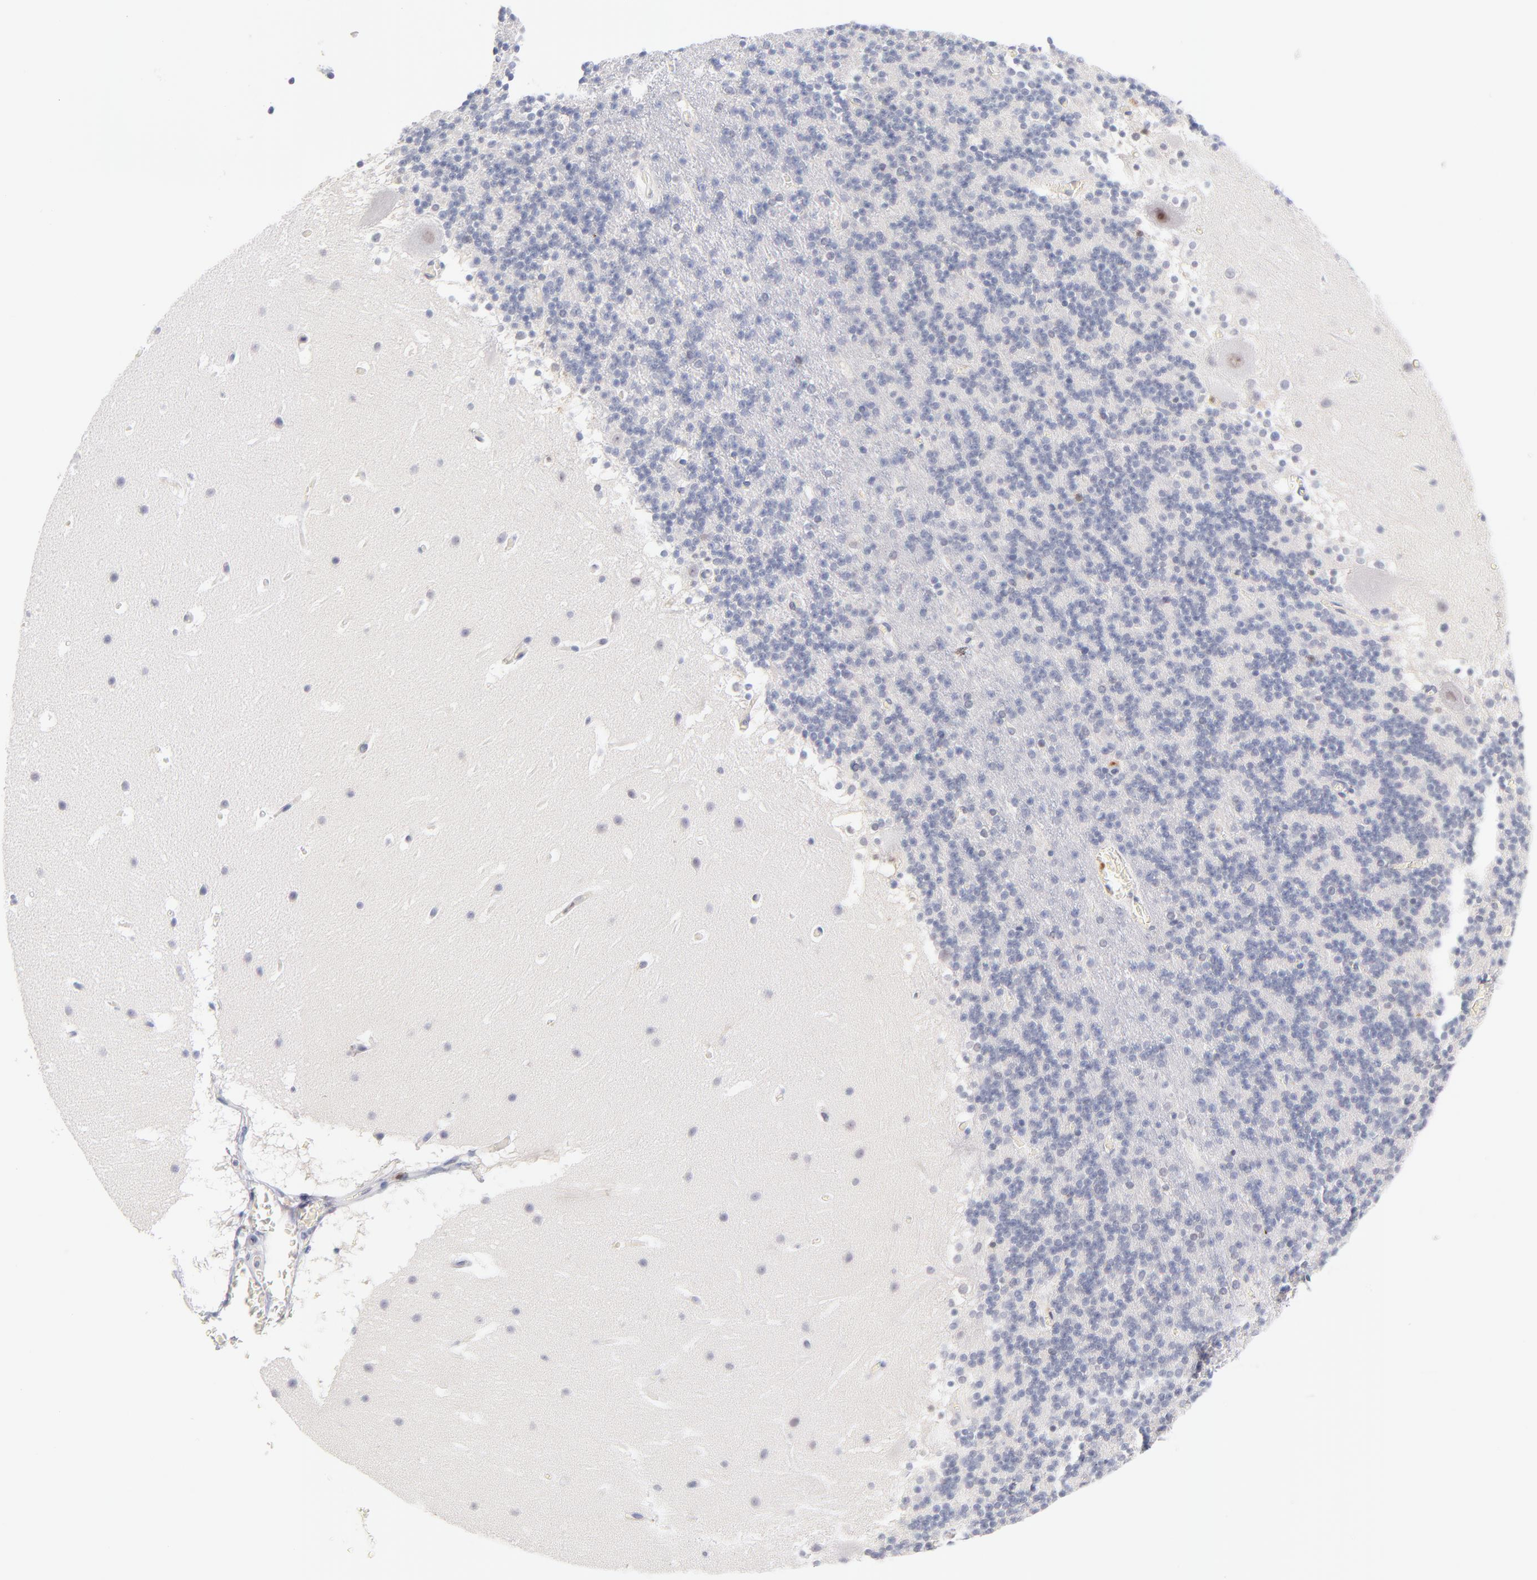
{"staining": {"intensity": "negative", "quantity": "none", "location": "none"}, "tissue": "cerebellum", "cell_type": "Cells in granular layer", "image_type": "normal", "snomed": [{"axis": "morphology", "description": "Normal tissue, NOS"}, {"axis": "topography", "description": "Cerebellum"}], "caption": "High power microscopy photomicrograph of an IHC micrograph of benign cerebellum, revealing no significant positivity in cells in granular layer. (DAB immunohistochemistry (IHC) visualized using brightfield microscopy, high magnification).", "gene": "PARP1", "patient": {"sex": "male", "age": 45}}